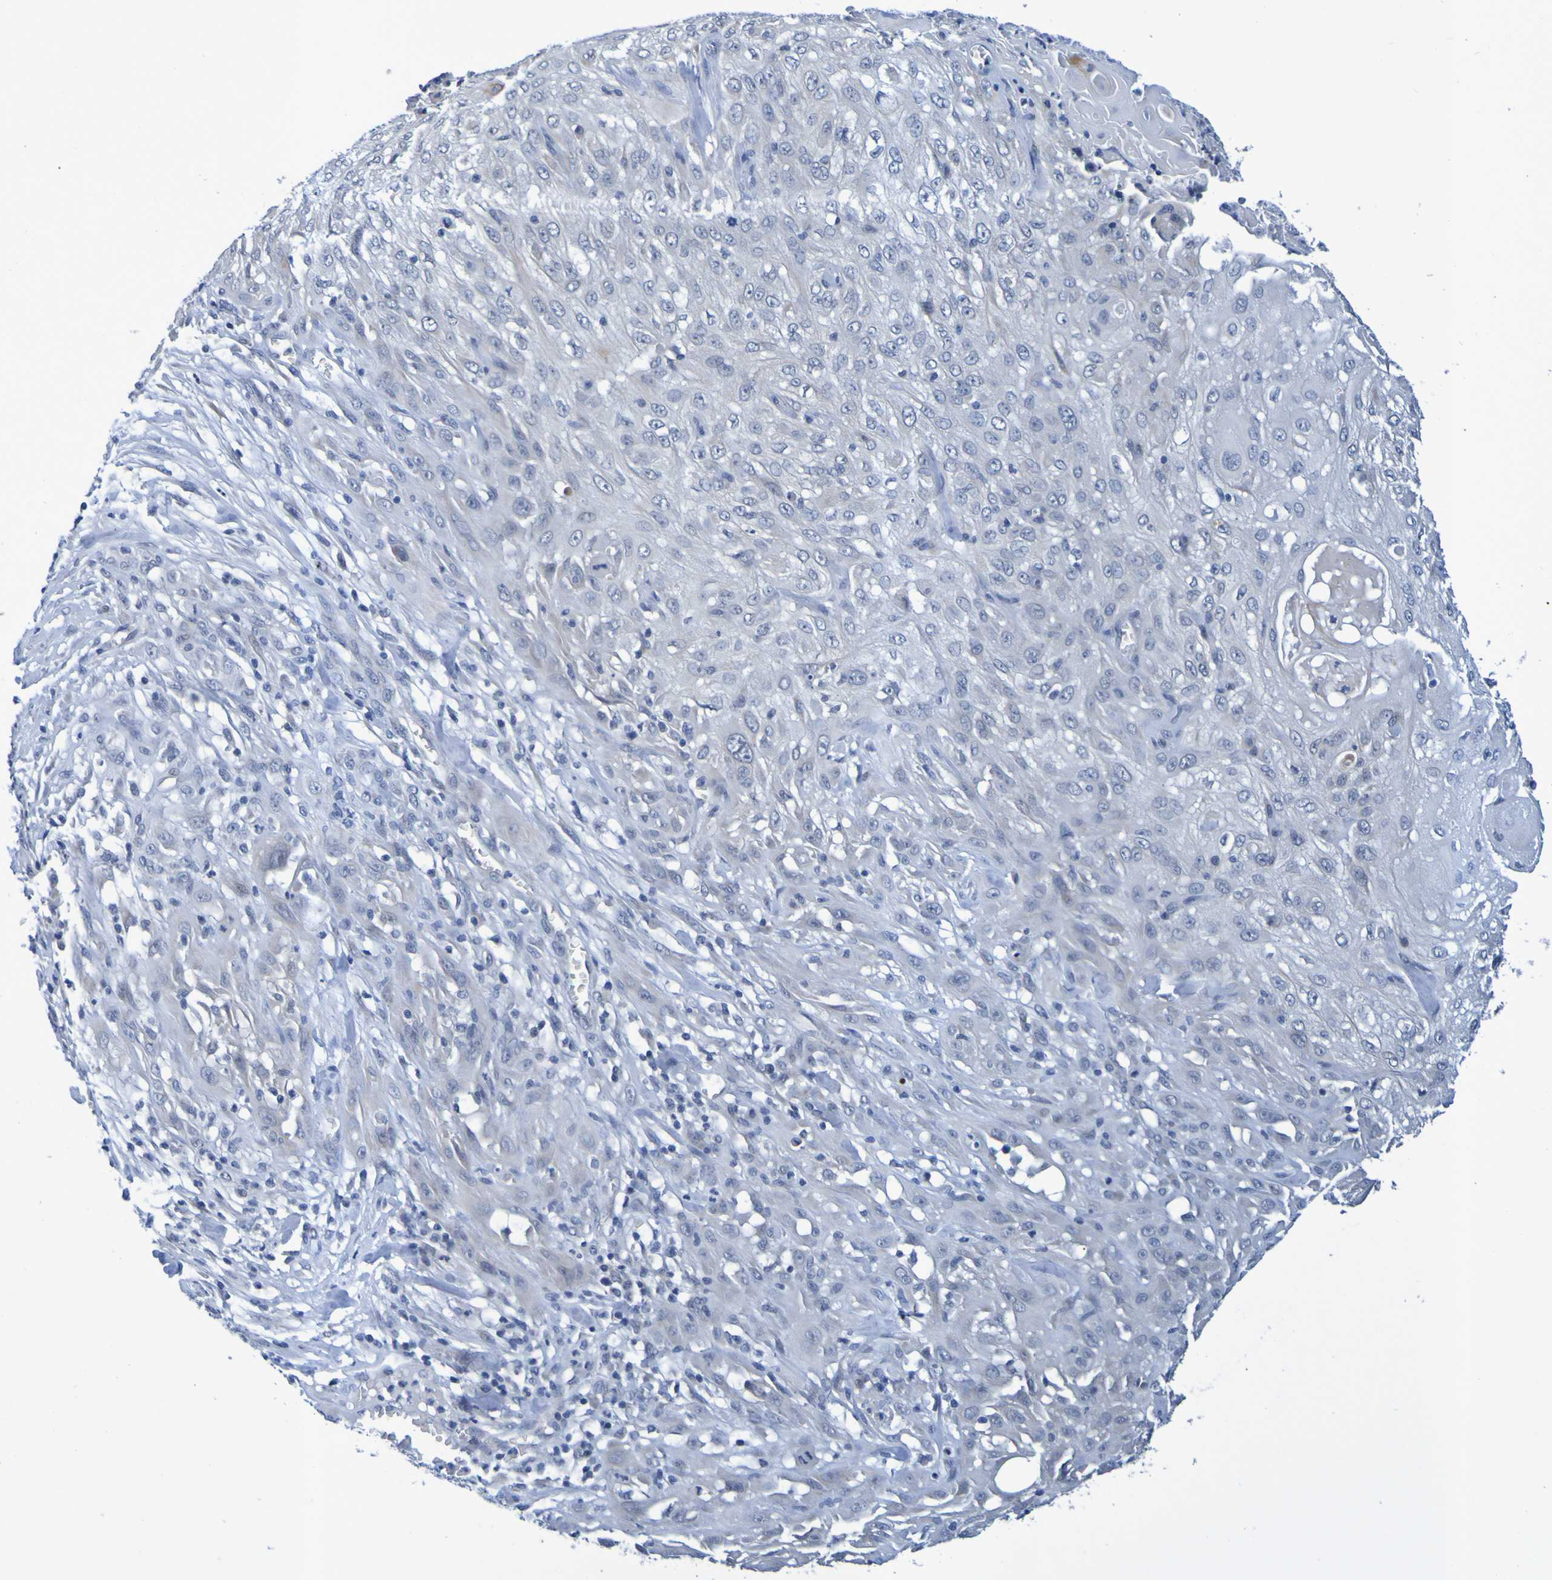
{"staining": {"intensity": "negative", "quantity": "none", "location": "none"}, "tissue": "skin cancer", "cell_type": "Tumor cells", "image_type": "cancer", "snomed": [{"axis": "morphology", "description": "Squamous cell carcinoma, NOS"}, {"axis": "topography", "description": "Skin"}], "caption": "A high-resolution histopathology image shows immunohistochemistry staining of squamous cell carcinoma (skin), which exhibits no significant positivity in tumor cells.", "gene": "VMA21", "patient": {"sex": "male", "age": 75}}